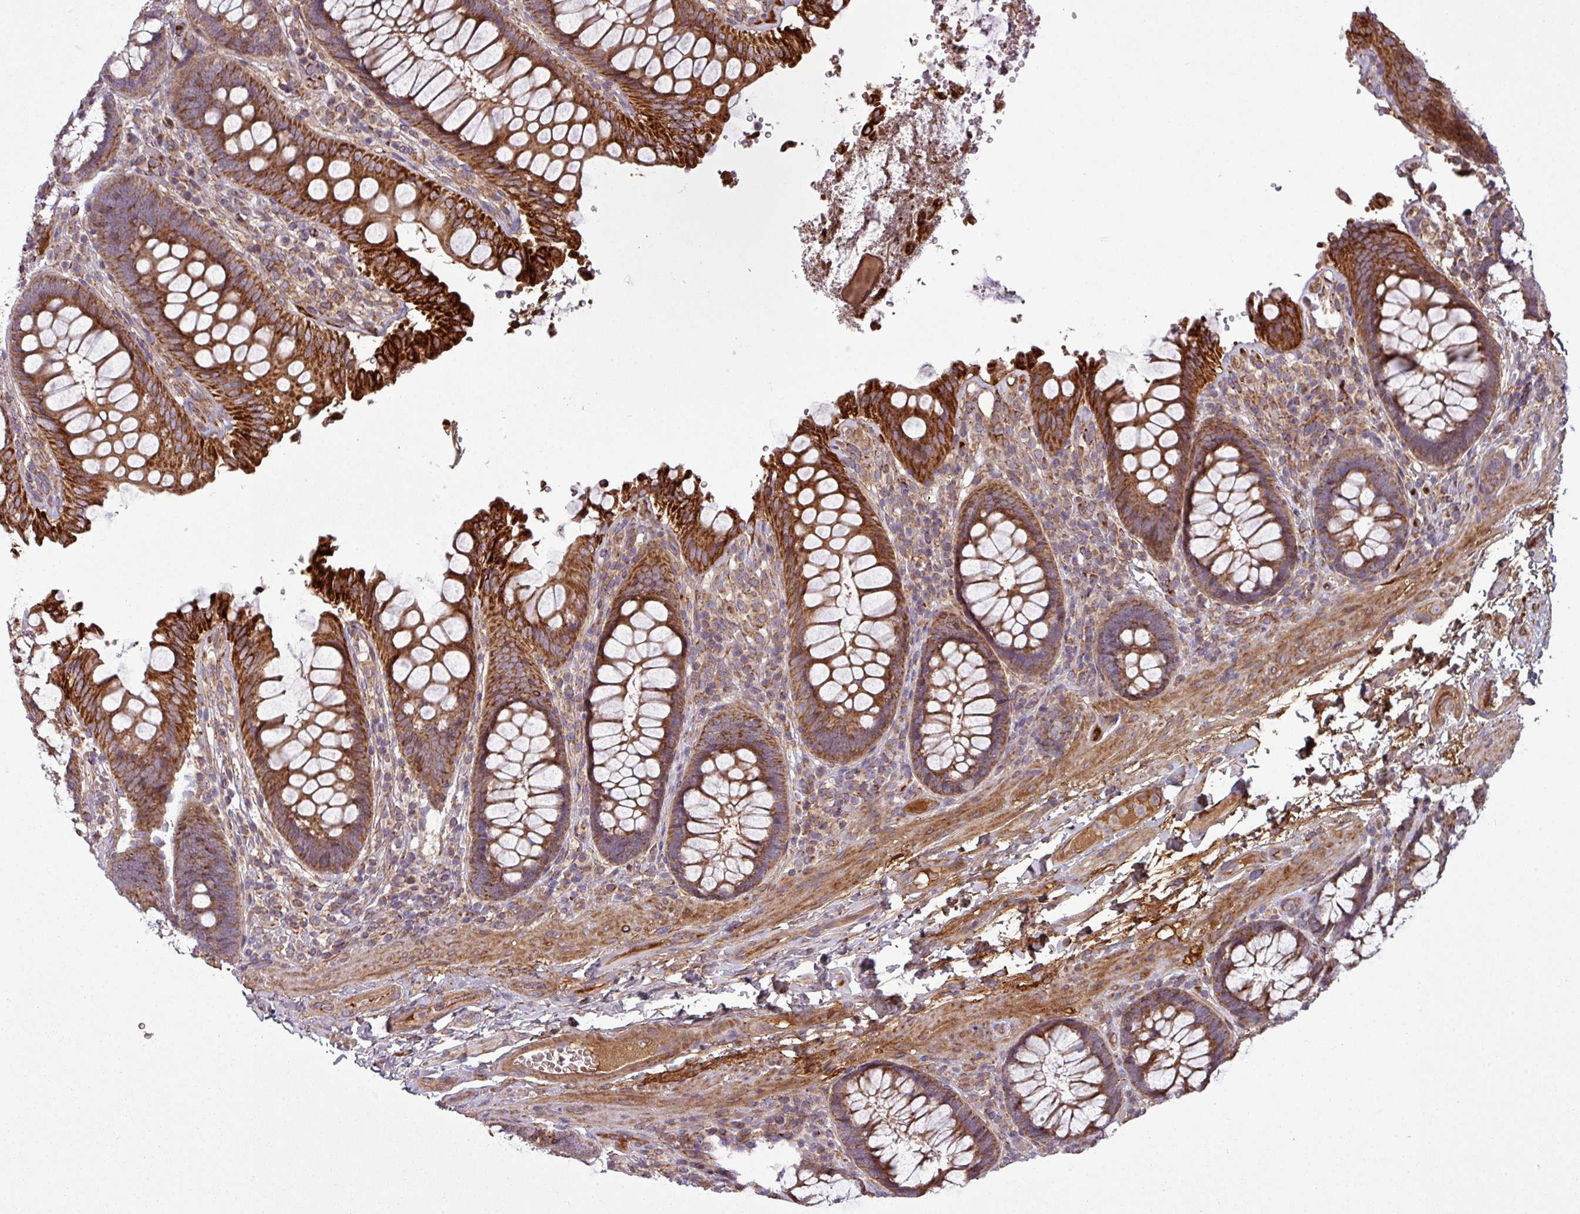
{"staining": {"intensity": "moderate", "quantity": ">75%", "location": "cytoplasmic/membranous"}, "tissue": "colon", "cell_type": "Endothelial cells", "image_type": "normal", "snomed": [{"axis": "morphology", "description": "Normal tissue, NOS"}, {"axis": "topography", "description": "Colon"}], "caption": "A histopathology image showing moderate cytoplasmic/membranous expression in about >75% of endothelial cells in normal colon, as visualized by brown immunohistochemical staining.", "gene": "SNRNP25", "patient": {"sex": "male", "age": 84}}